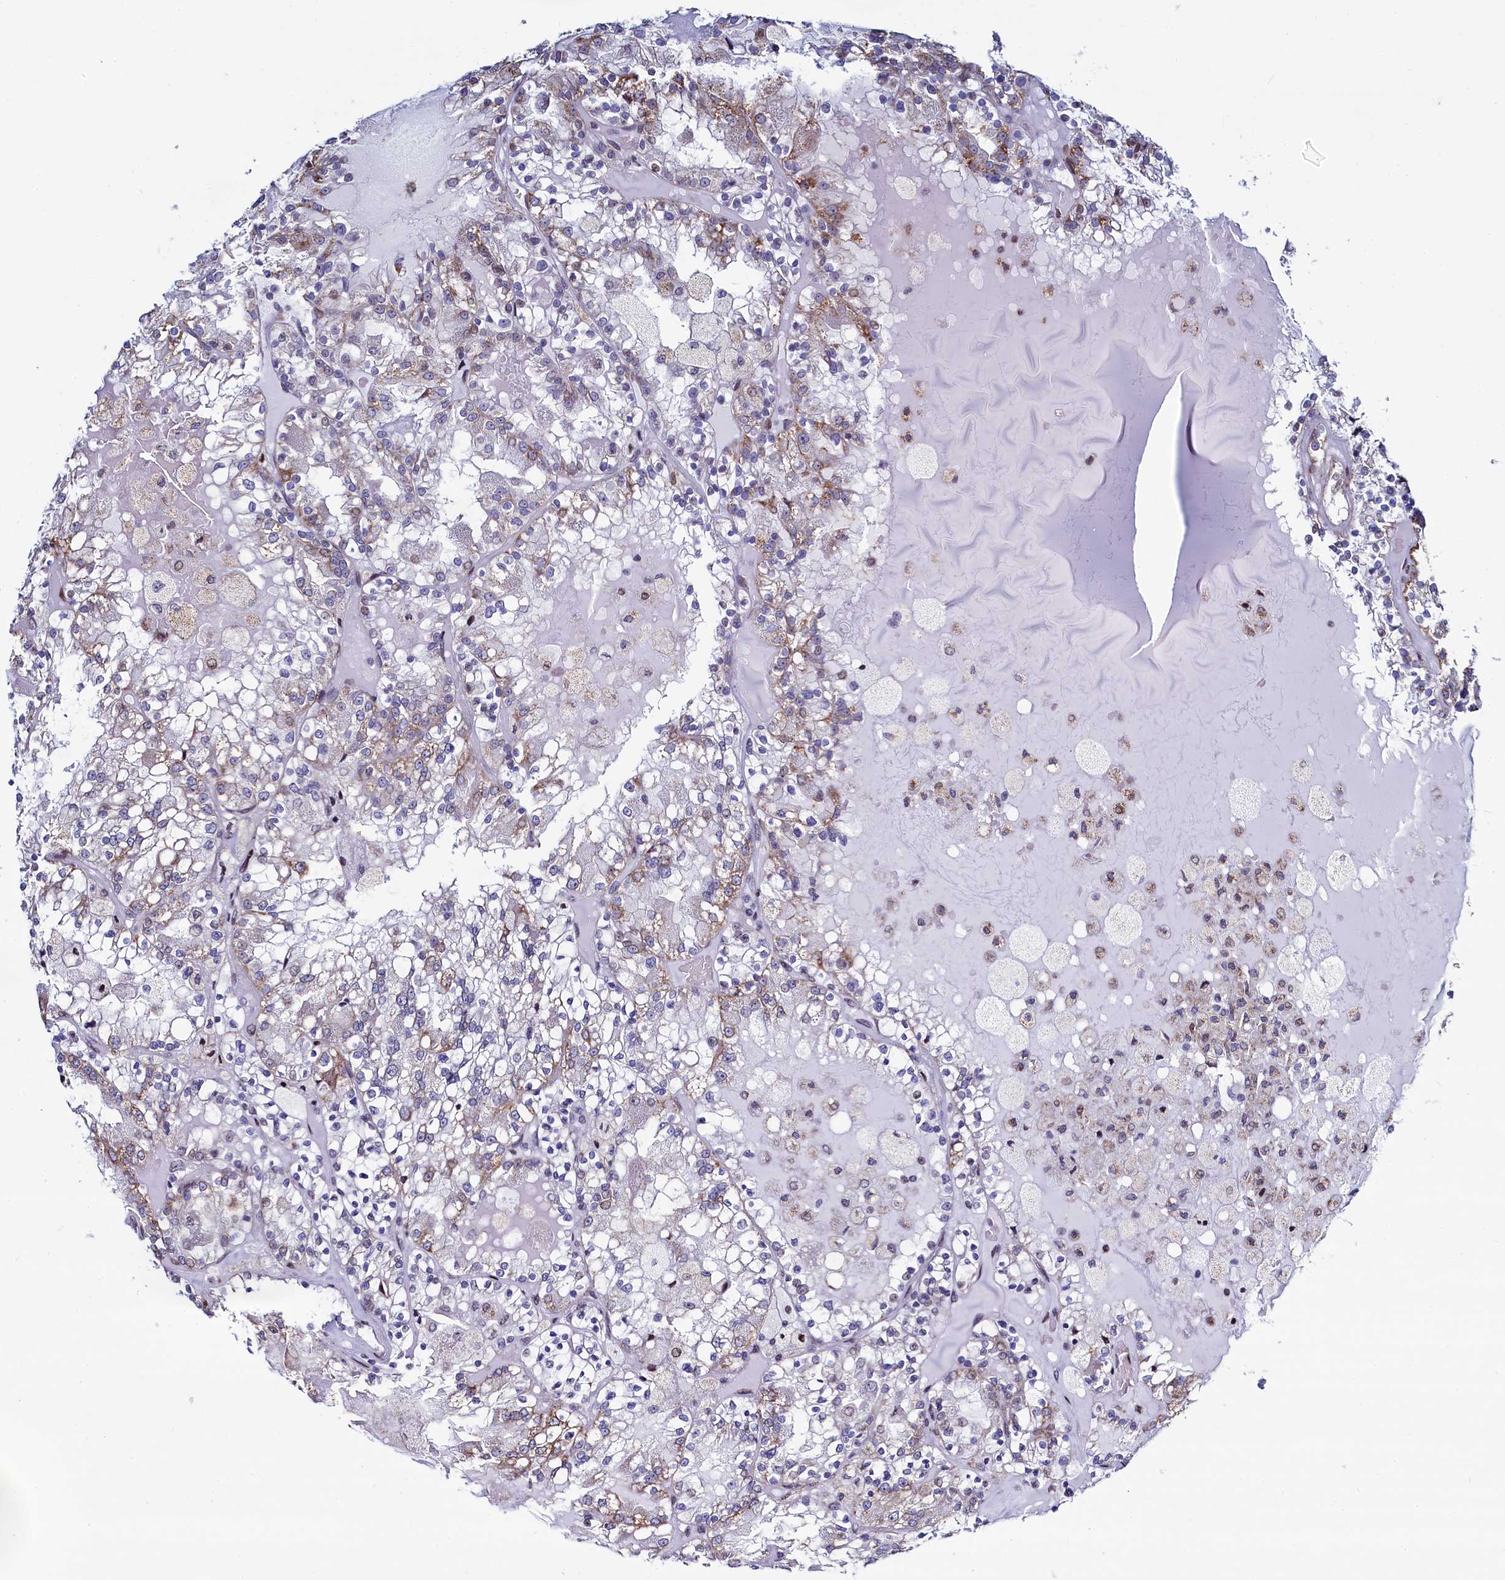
{"staining": {"intensity": "moderate", "quantity": "25%-75%", "location": "cytoplasmic/membranous"}, "tissue": "renal cancer", "cell_type": "Tumor cells", "image_type": "cancer", "snomed": [{"axis": "morphology", "description": "Adenocarcinoma, NOS"}, {"axis": "topography", "description": "Kidney"}], "caption": "Immunohistochemical staining of renal cancer demonstrates moderate cytoplasmic/membranous protein positivity in about 25%-75% of tumor cells. The staining is performed using DAB (3,3'-diaminobenzidine) brown chromogen to label protein expression. The nuclei are counter-stained blue using hematoxylin.", "gene": "HDGFL3", "patient": {"sex": "female", "age": 56}}